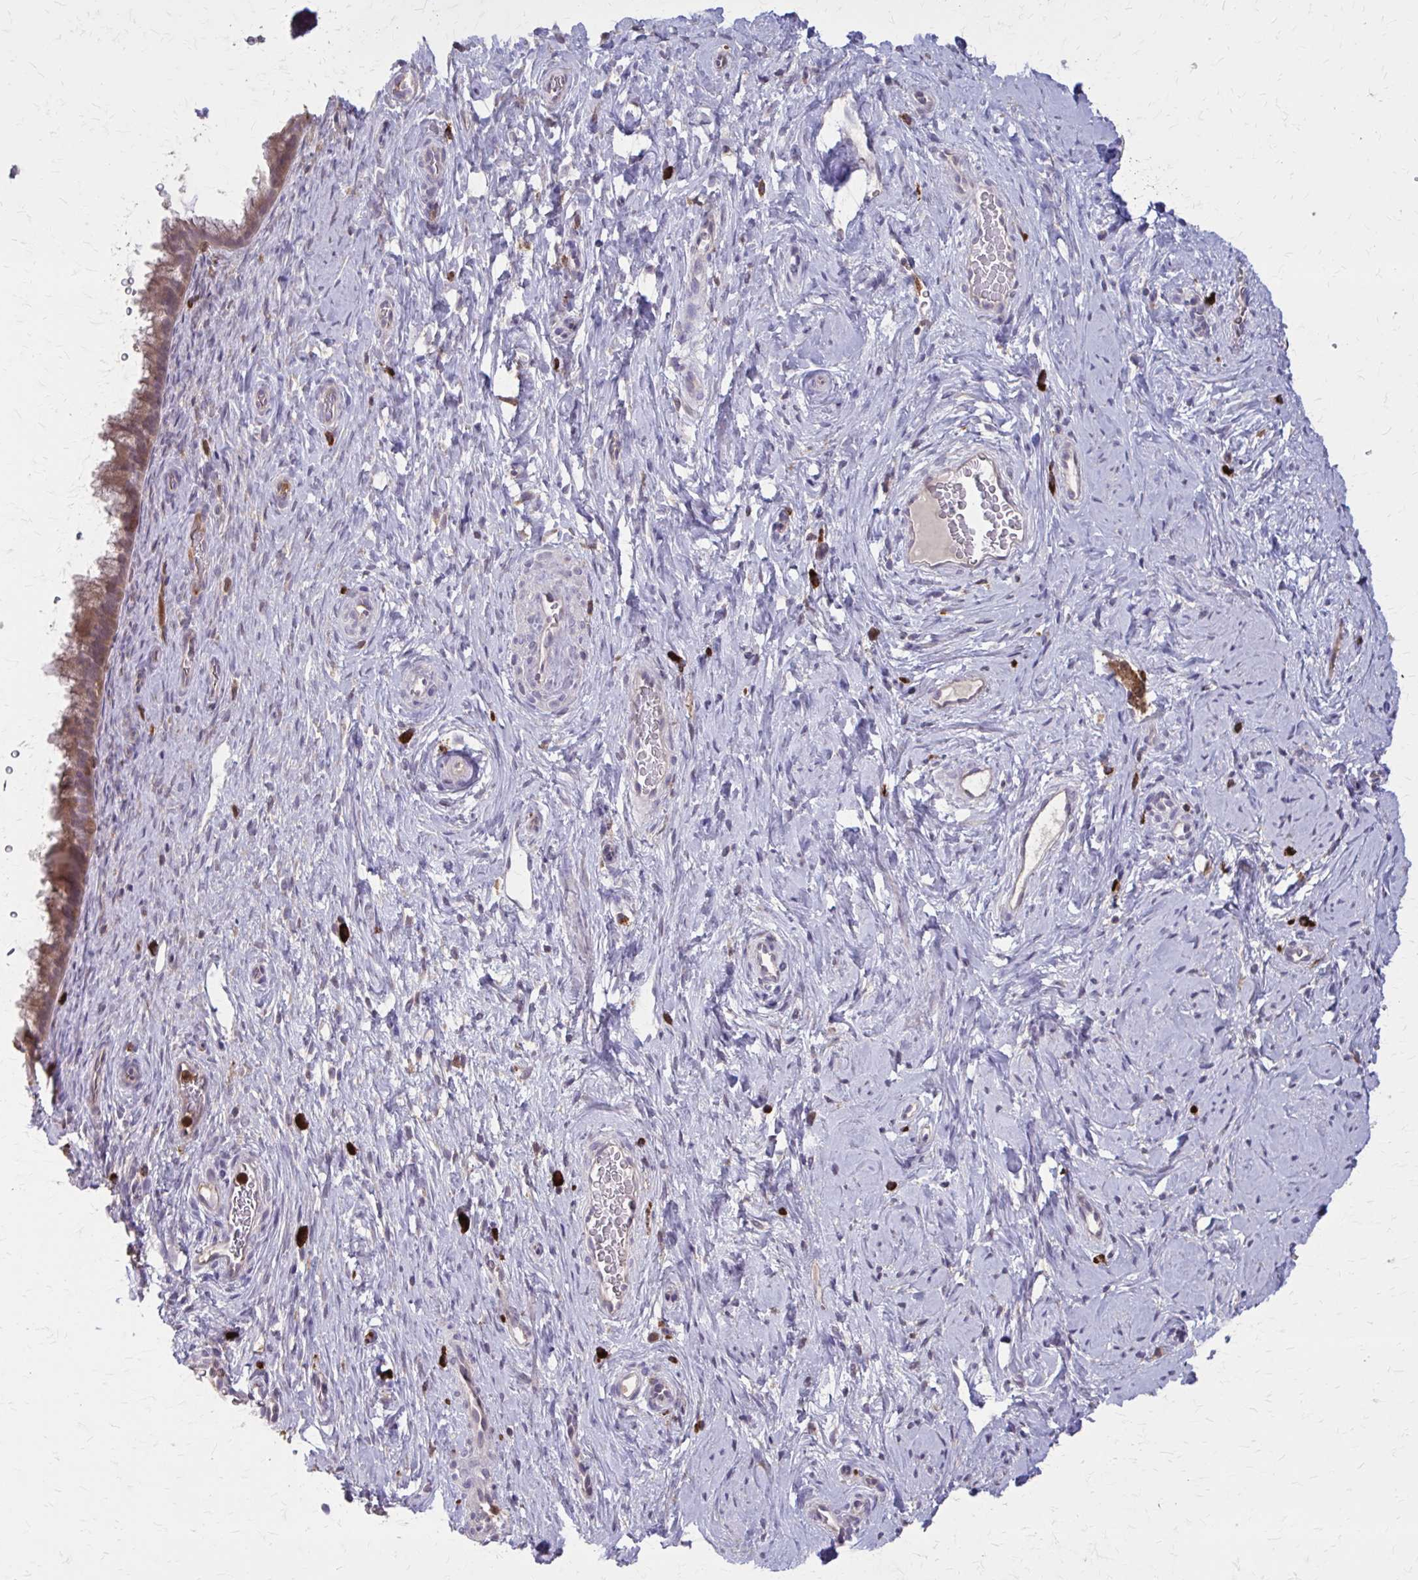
{"staining": {"intensity": "moderate", "quantity": ">75%", "location": "cytoplasmic/membranous"}, "tissue": "cervix", "cell_type": "Glandular cells", "image_type": "normal", "snomed": [{"axis": "morphology", "description": "Normal tissue, NOS"}, {"axis": "topography", "description": "Cervix"}], "caption": "This is a photomicrograph of immunohistochemistry staining of normal cervix, which shows moderate staining in the cytoplasmic/membranous of glandular cells.", "gene": "NRBF2", "patient": {"sex": "female", "age": 34}}